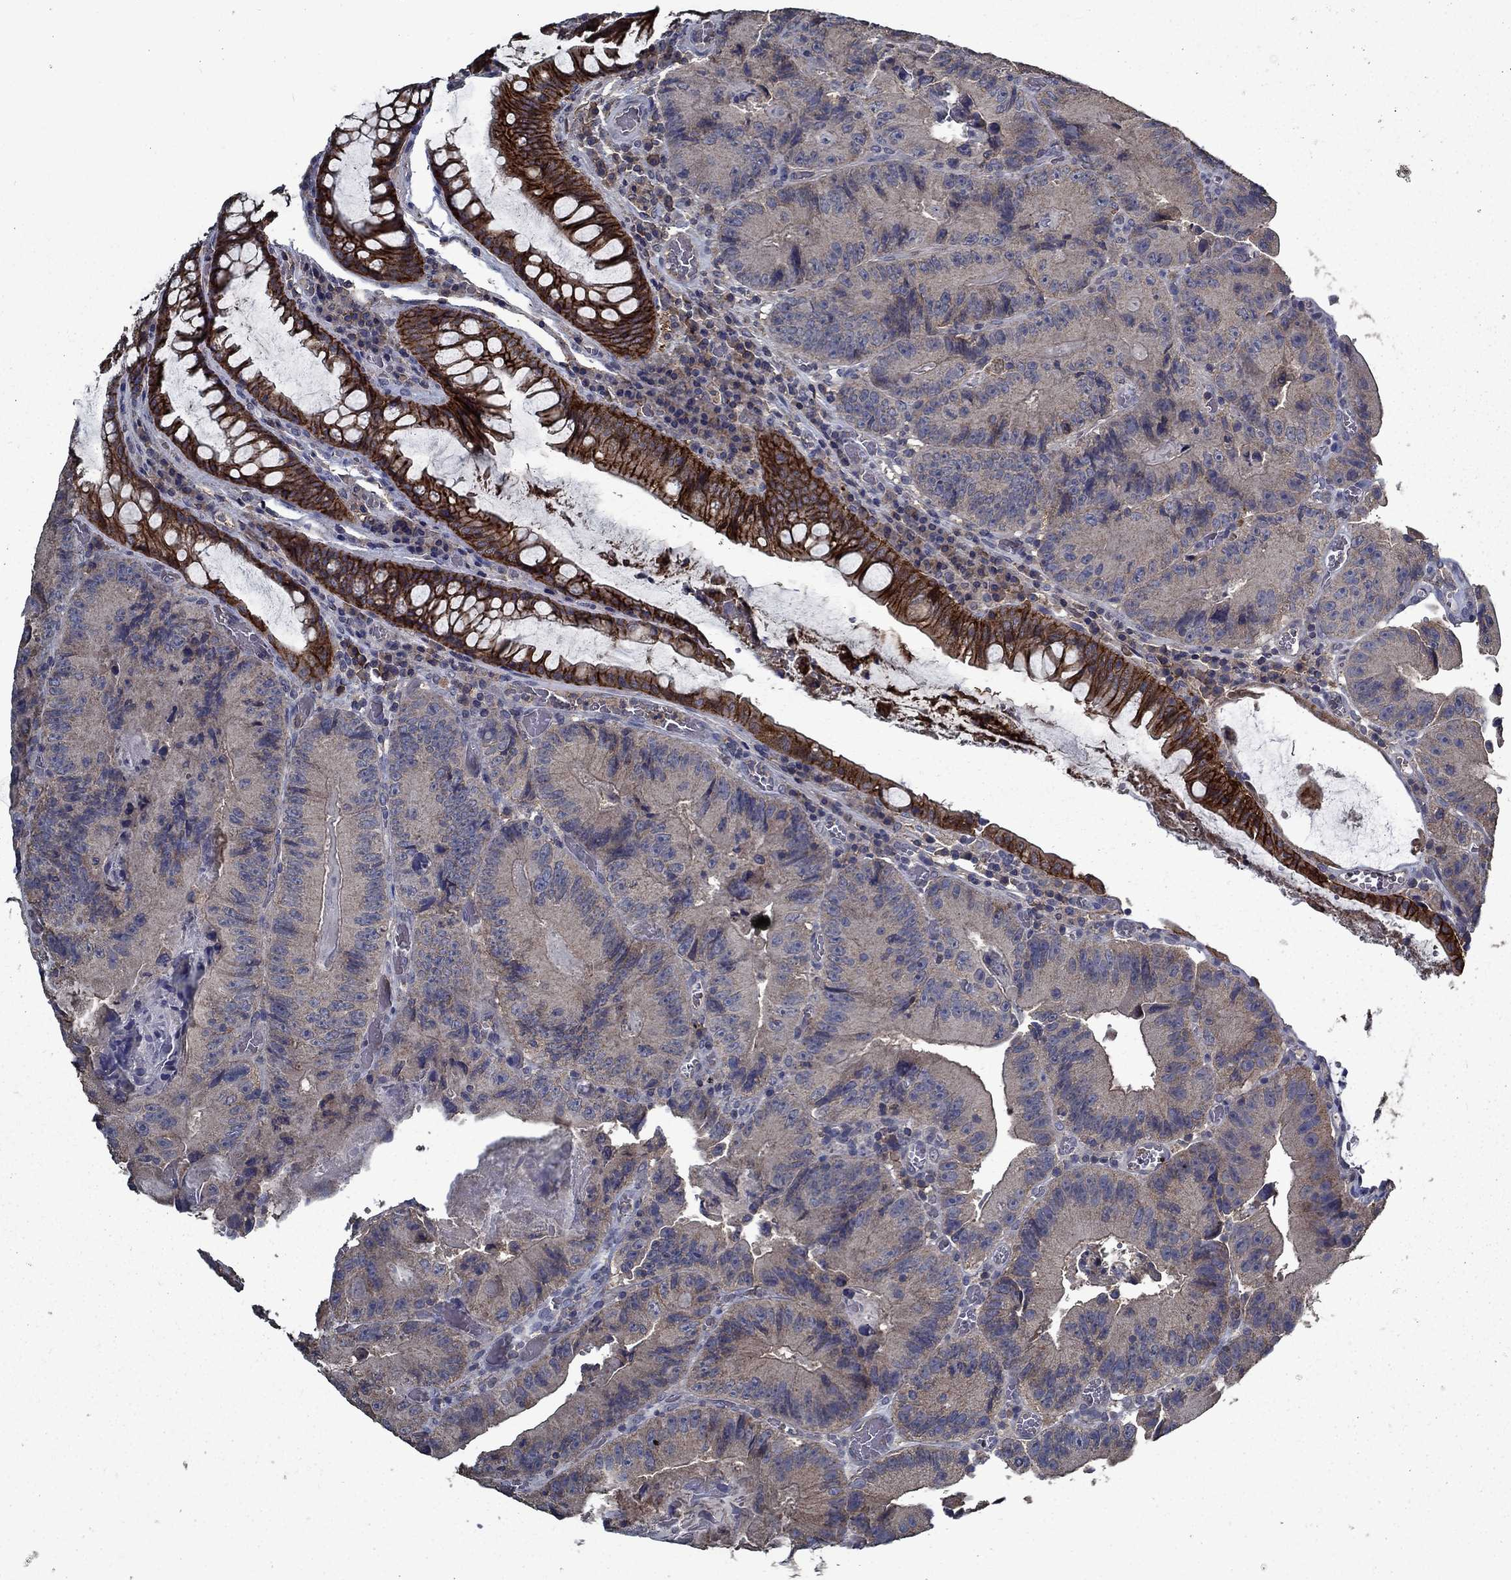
{"staining": {"intensity": "strong", "quantity": "<25%", "location": "cytoplasmic/membranous"}, "tissue": "colorectal cancer", "cell_type": "Tumor cells", "image_type": "cancer", "snomed": [{"axis": "morphology", "description": "Adenocarcinoma, NOS"}, {"axis": "topography", "description": "Colon"}], "caption": "Immunohistochemistry staining of colorectal adenocarcinoma, which displays medium levels of strong cytoplasmic/membranous positivity in approximately <25% of tumor cells indicating strong cytoplasmic/membranous protein expression. The staining was performed using DAB (3,3'-diaminobenzidine) (brown) for protein detection and nuclei were counterstained in hematoxylin (blue).", "gene": "SLC44A1", "patient": {"sex": "female", "age": 86}}